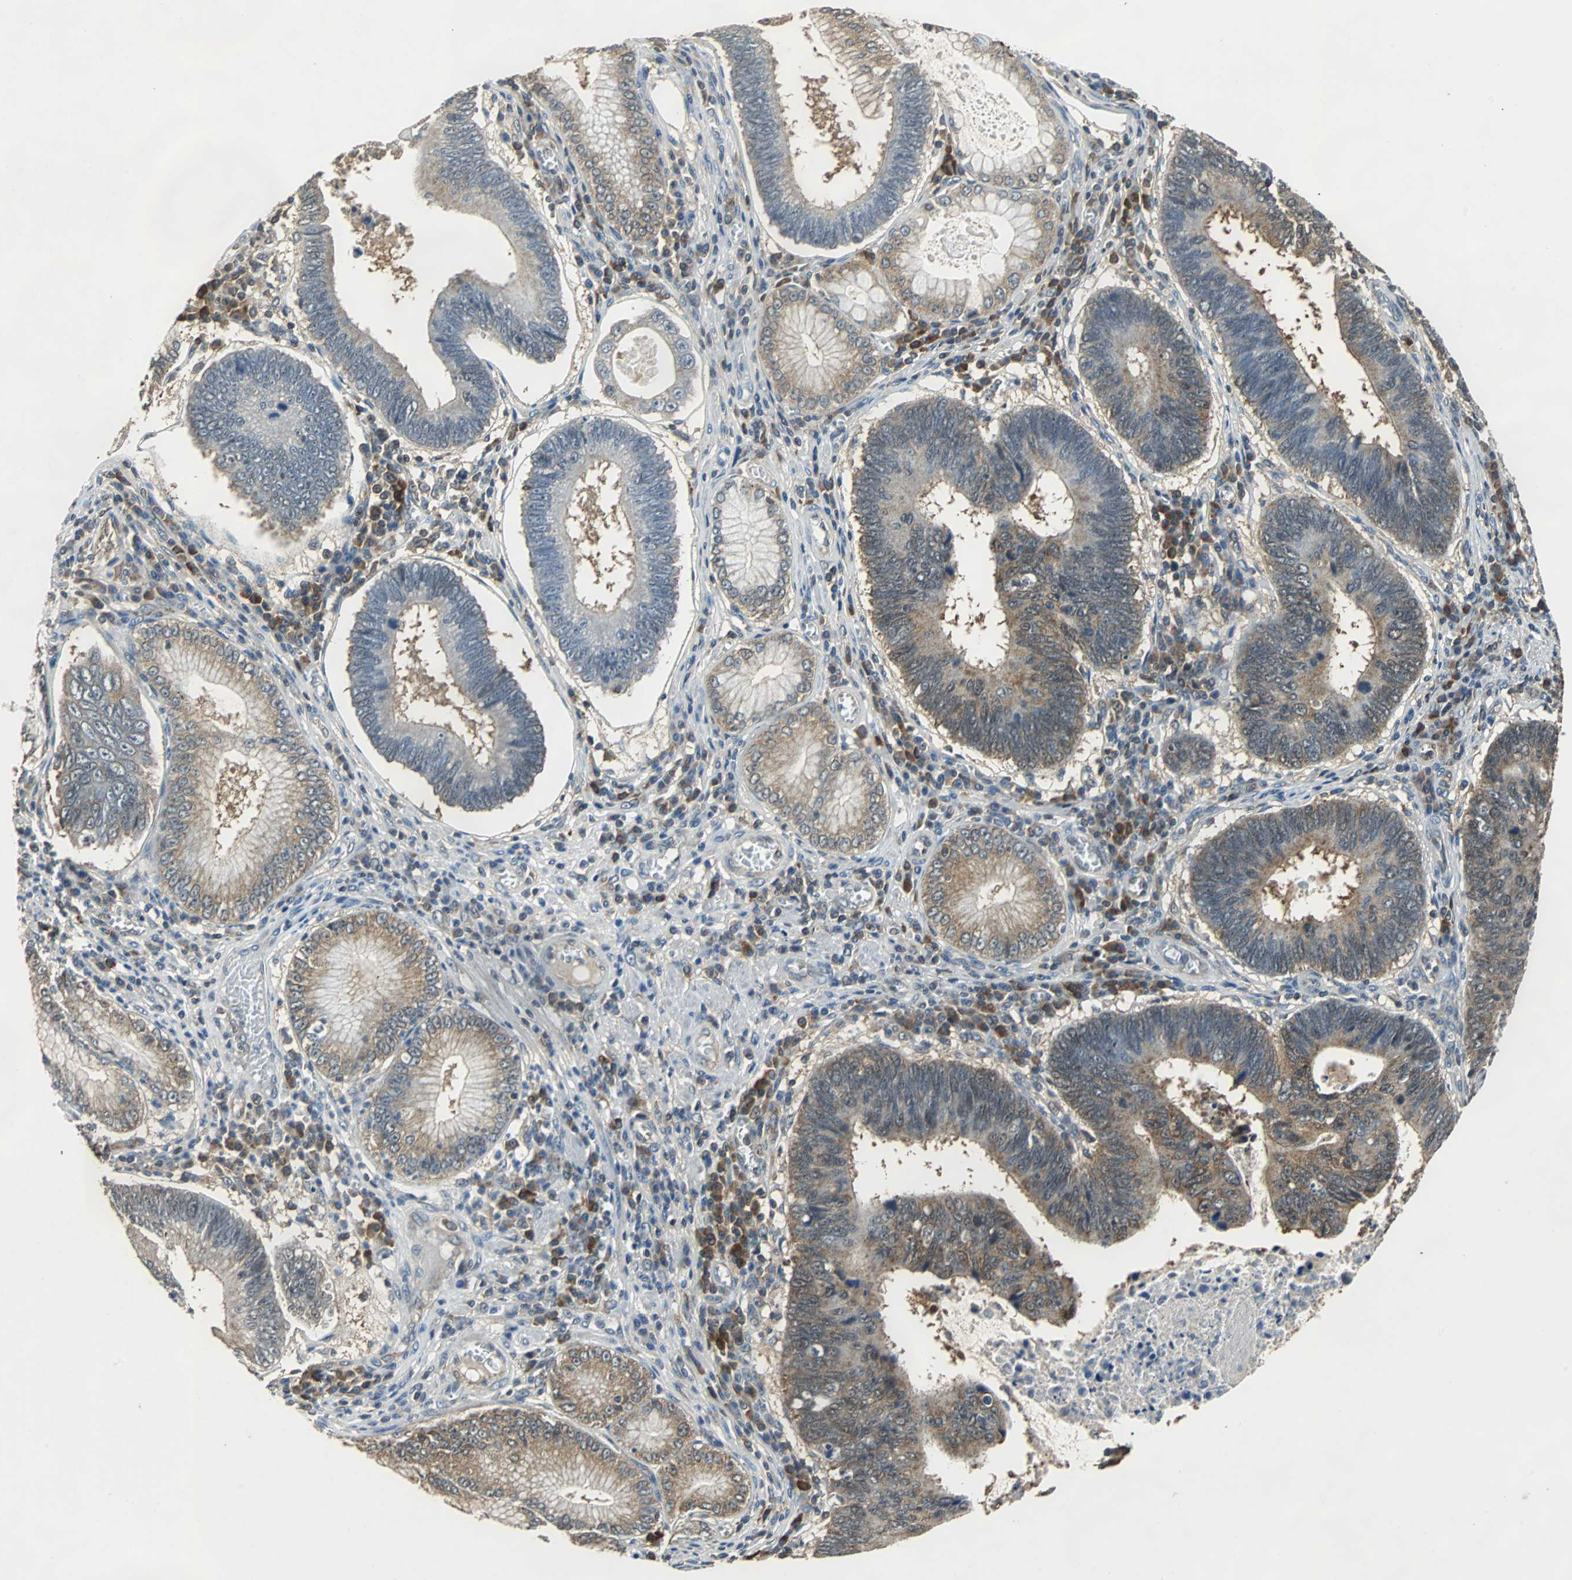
{"staining": {"intensity": "moderate", "quantity": "25%-75%", "location": "cytoplasmic/membranous"}, "tissue": "stomach cancer", "cell_type": "Tumor cells", "image_type": "cancer", "snomed": [{"axis": "morphology", "description": "Adenocarcinoma, NOS"}, {"axis": "topography", "description": "Stomach"}], "caption": "Adenocarcinoma (stomach) stained with a protein marker shows moderate staining in tumor cells.", "gene": "VBP1", "patient": {"sex": "male", "age": 59}}